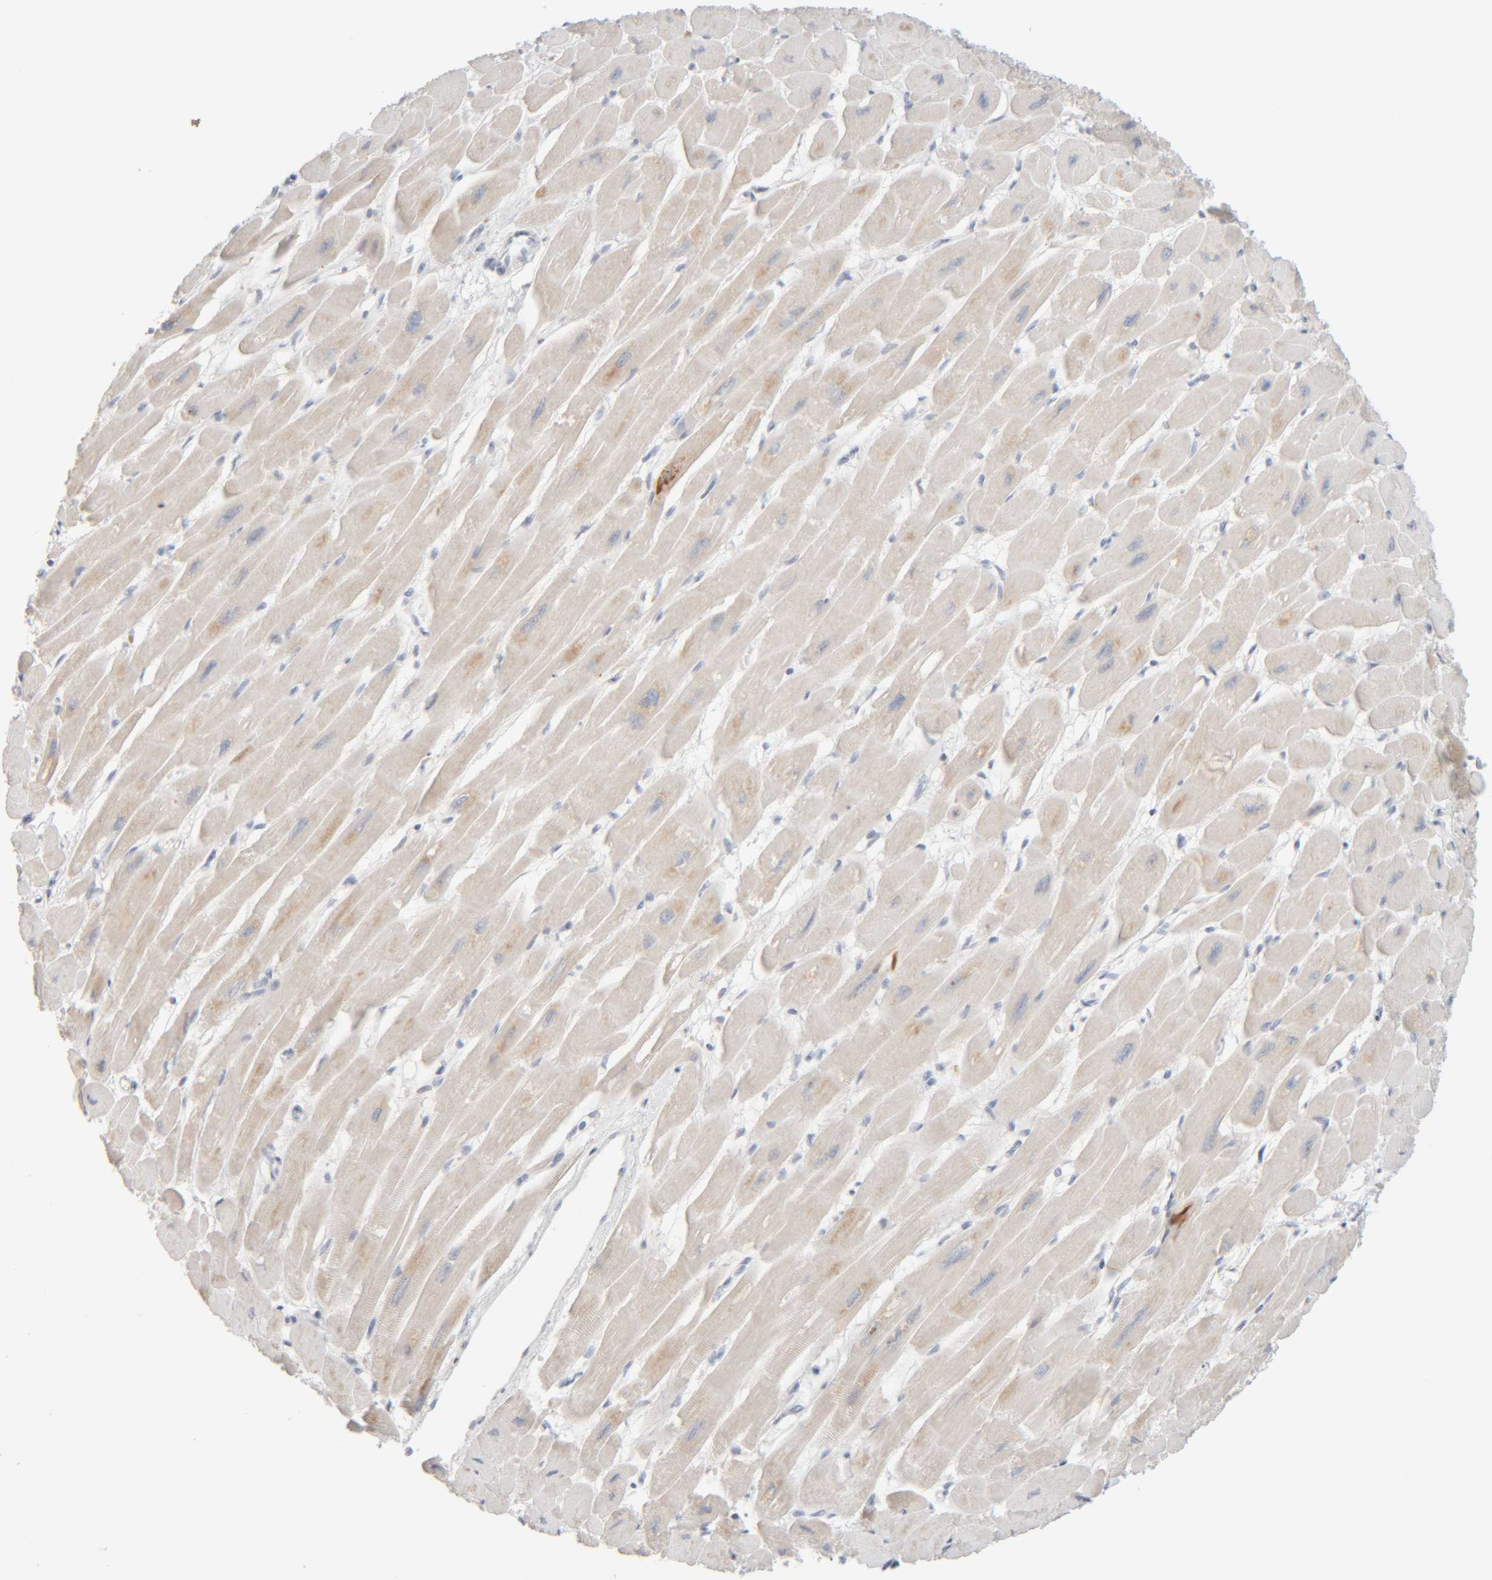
{"staining": {"intensity": "weak", "quantity": "<25%", "location": "cytoplasmic/membranous"}, "tissue": "heart muscle", "cell_type": "Cardiomyocytes", "image_type": "normal", "snomed": [{"axis": "morphology", "description": "Normal tissue, NOS"}, {"axis": "topography", "description": "Heart"}], "caption": "Cardiomyocytes show no significant staining in unremarkable heart muscle. (Brightfield microscopy of DAB (3,3'-diaminobenzidine) IHC at high magnification).", "gene": "RIDA", "patient": {"sex": "female", "age": 54}}